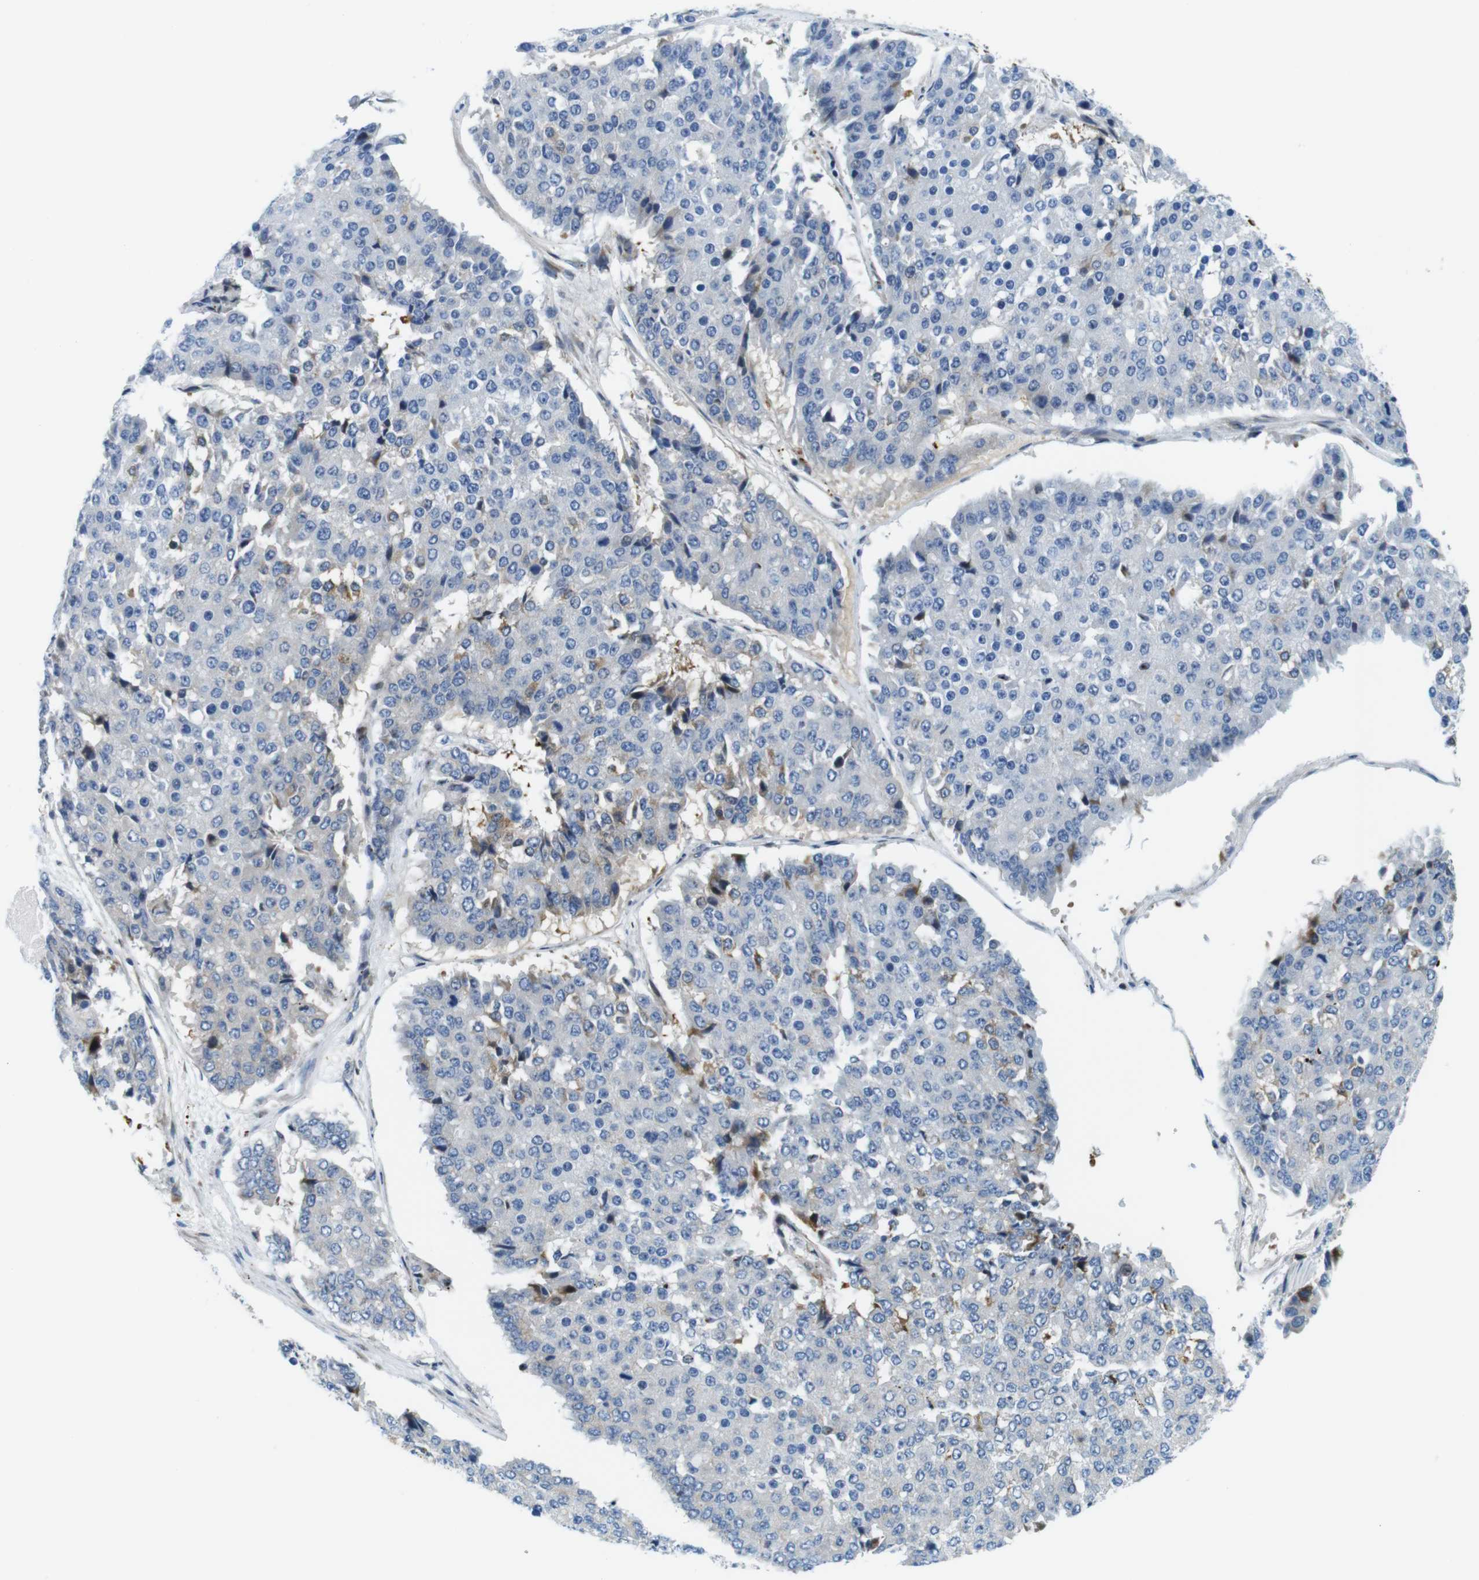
{"staining": {"intensity": "negative", "quantity": "none", "location": "none"}, "tissue": "pancreatic cancer", "cell_type": "Tumor cells", "image_type": "cancer", "snomed": [{"axis": "morphology", "description": "Adenocarcinoma, NOS"}, {"axis": "topography", "description": "Pancreas"}], "caption": "An IHC photomicrograph of pancreatic cancer is shown. There is no staining in tumor cells of pancreatic cancer.", "gene": "ZDHHC3", "patient": {"sex": "male", "age": 50}}